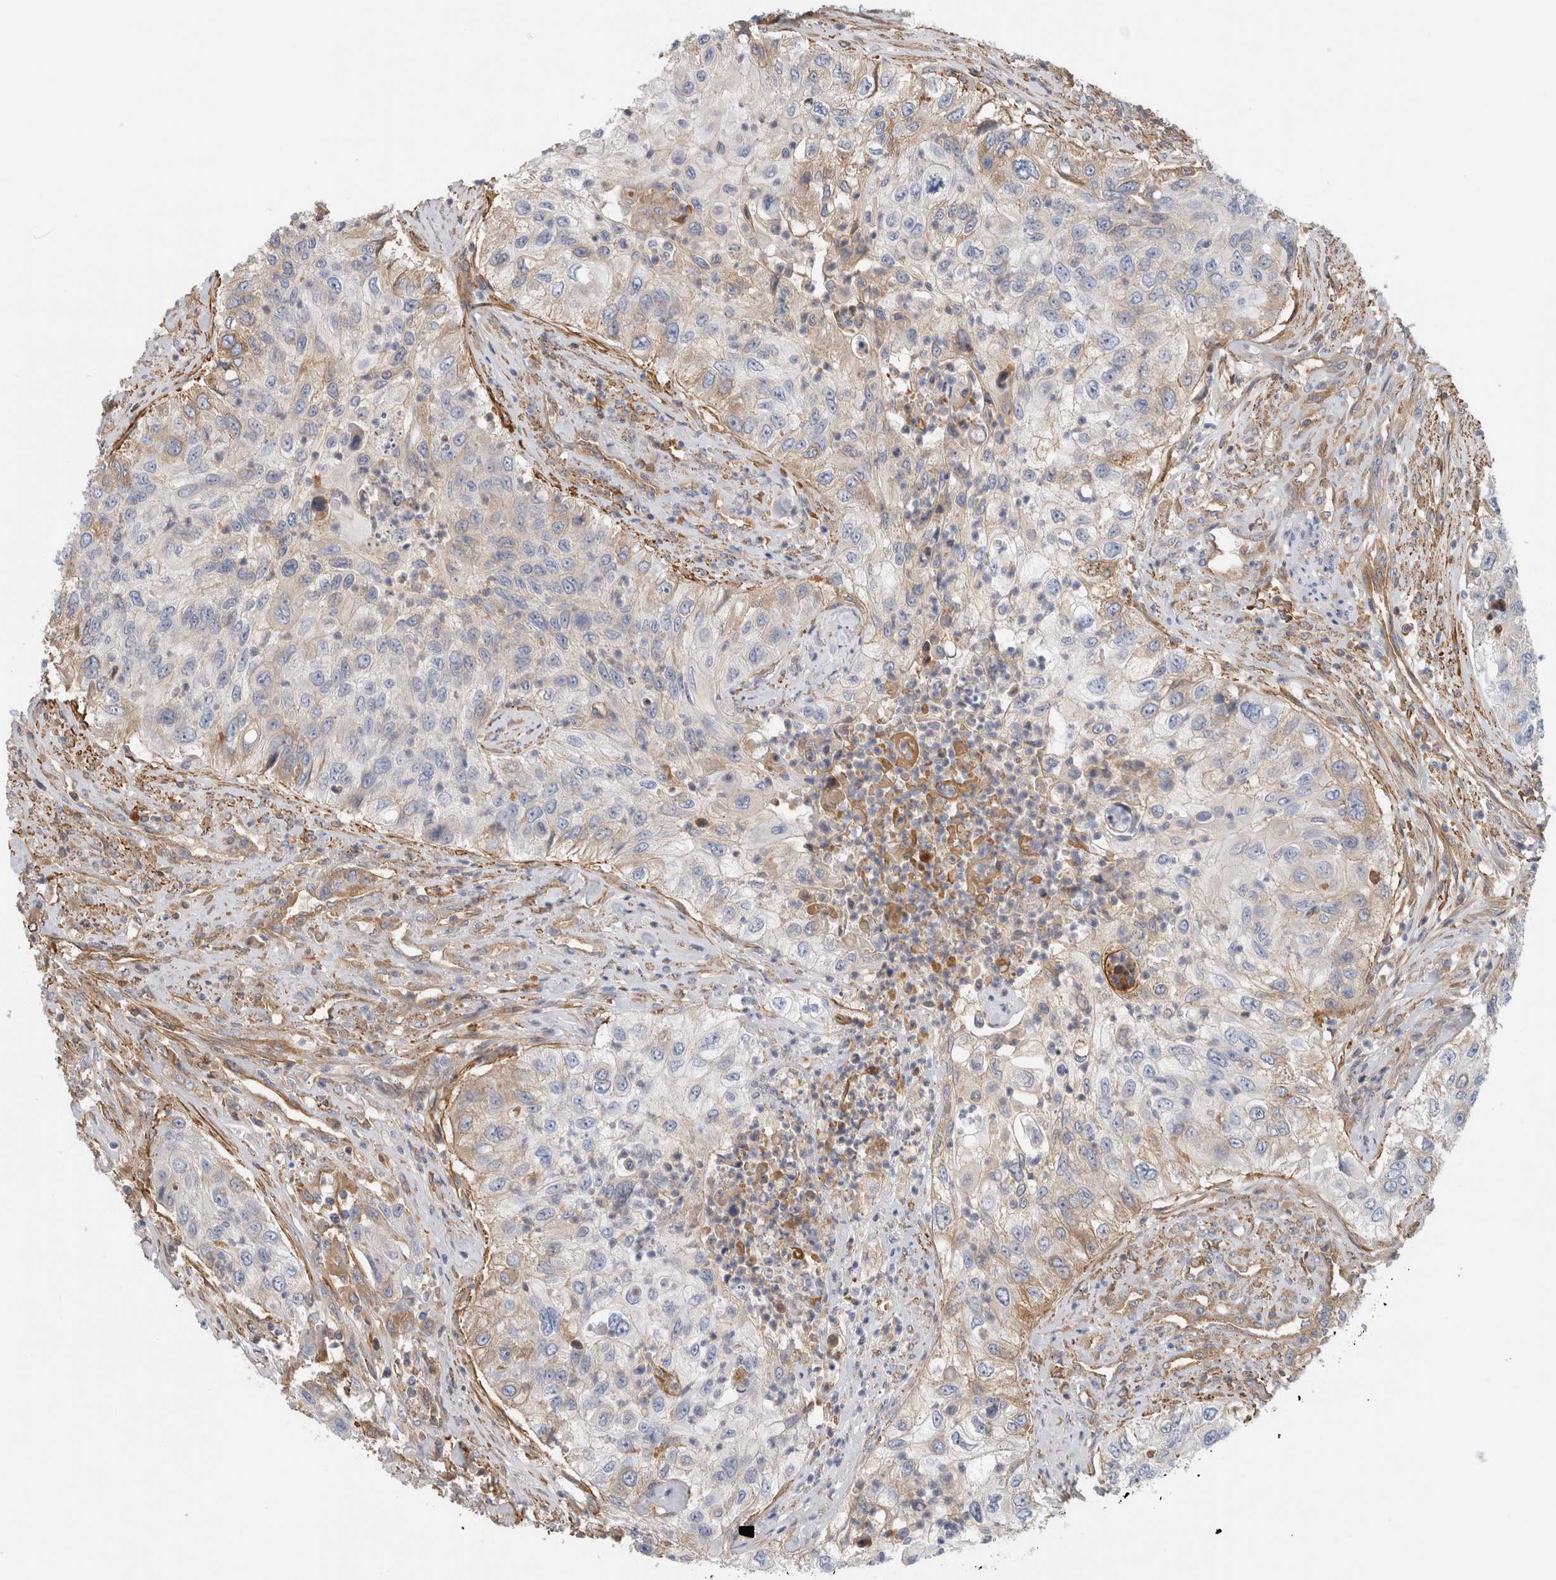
{"staining": {"intensity": "weak", "quantity": "<25%", "location": "cytoplasmic/membranous"}, "tissue": "urothelial cancer", "cell_type": "Tumor cells", "image_type": "cancer", "snomed": [{"axis": "morphology", "description": "Urothelial carcinoma, High grade"}, {"axis": "topography", "description": "Urinary bladder"}], "caption": "High power microscopy micrograph of an immunohistochemistry (IHC) image of urothelial cancer, revealing no significant expression in tumor cells.", "gene": "CFI", "patient": {"sex": "female", "age": 60}}